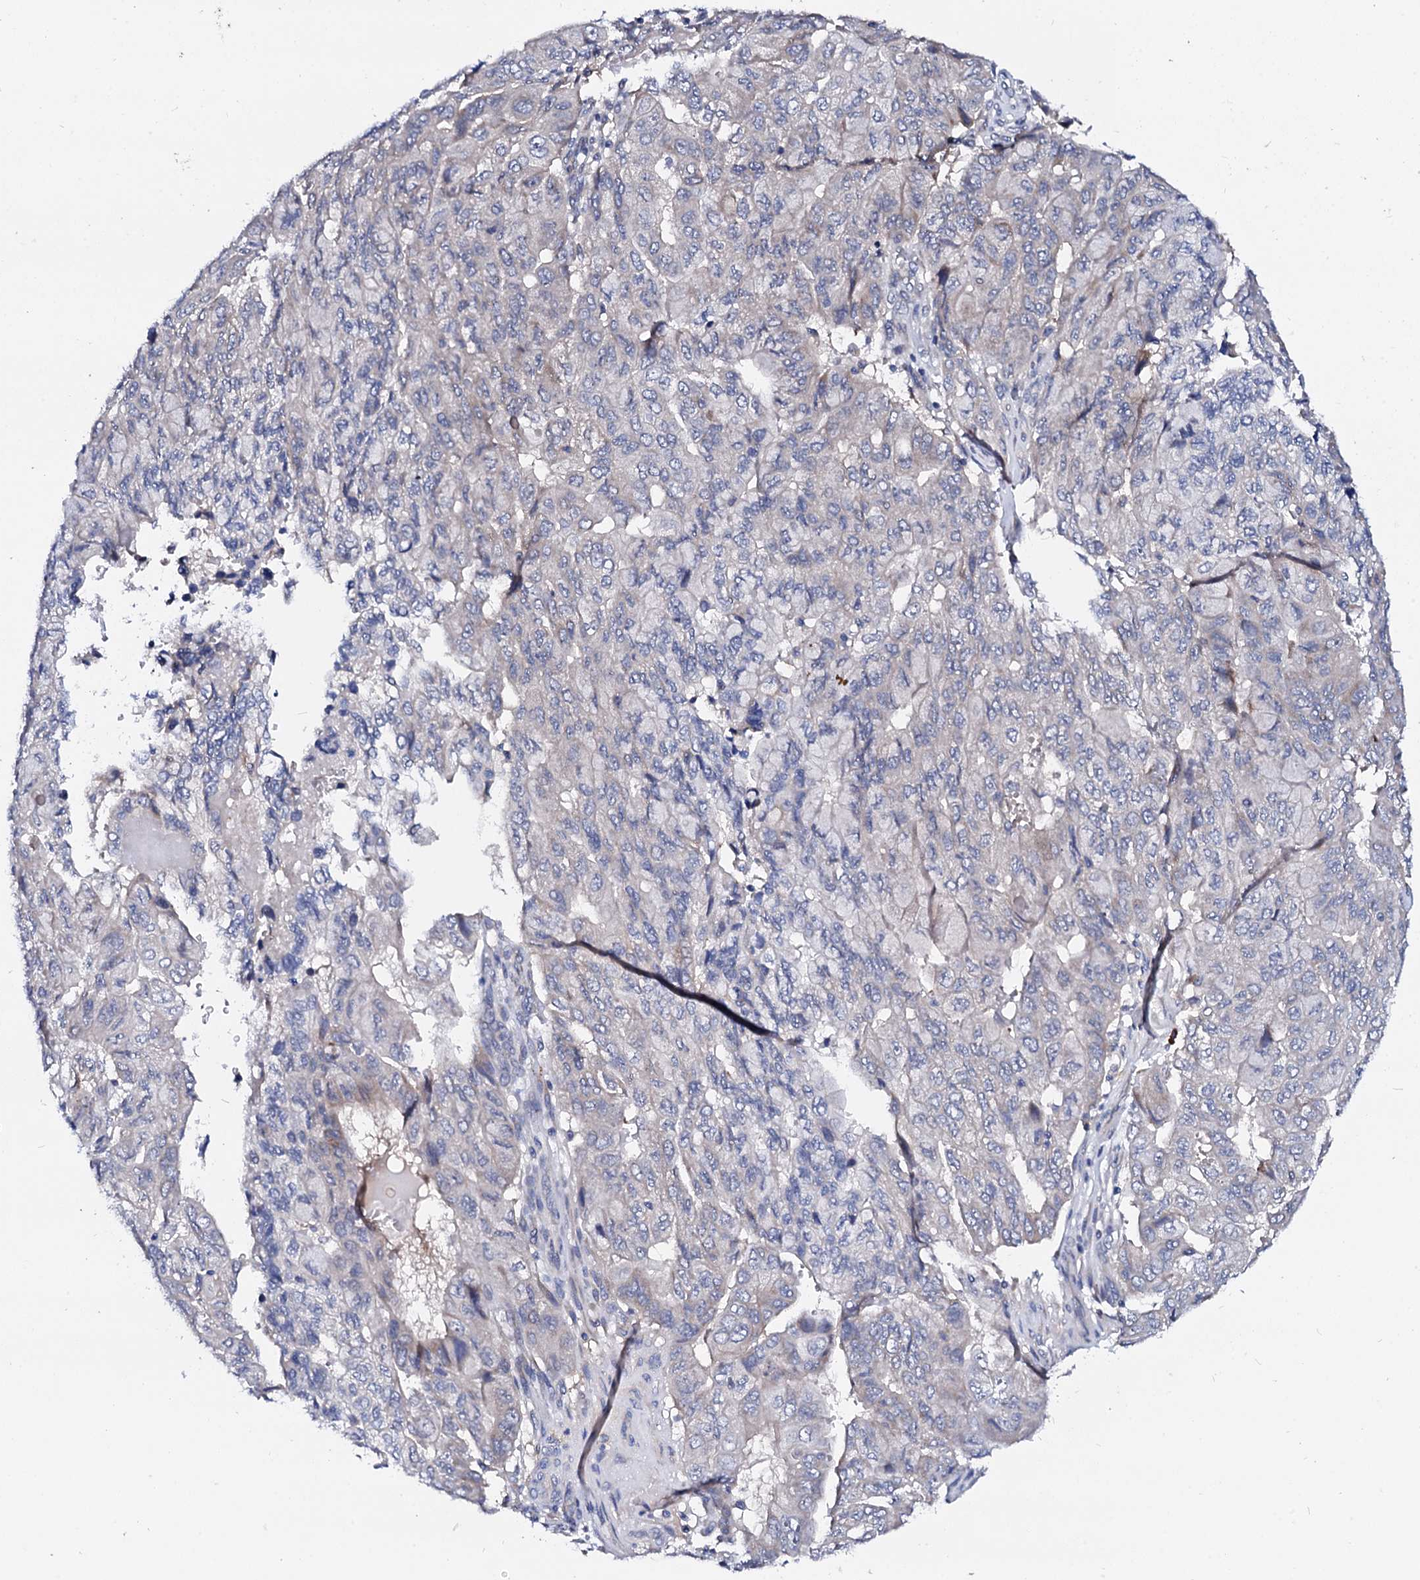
{"staining": {"intensity": "negative", "quantity": "none", "location": "none"}, "tissue": "pancreatic cancer", "cell_type": "Tumor cells", "image_type": "cancer", "snomed": [{"axis": "morphology", "description": "Adenocarcinoma, NOS"}, {"axis": "topography", "description": "Pancreas"}], "caption": "DAB (3,3'-diaminobenzidine) immunohistochemical staining of pancreatic adenocarcinoma demonstrates no significant positivity in tumor cells.", "gene": "BTBD16", "patient": {"sex": "male", "age": 51}}